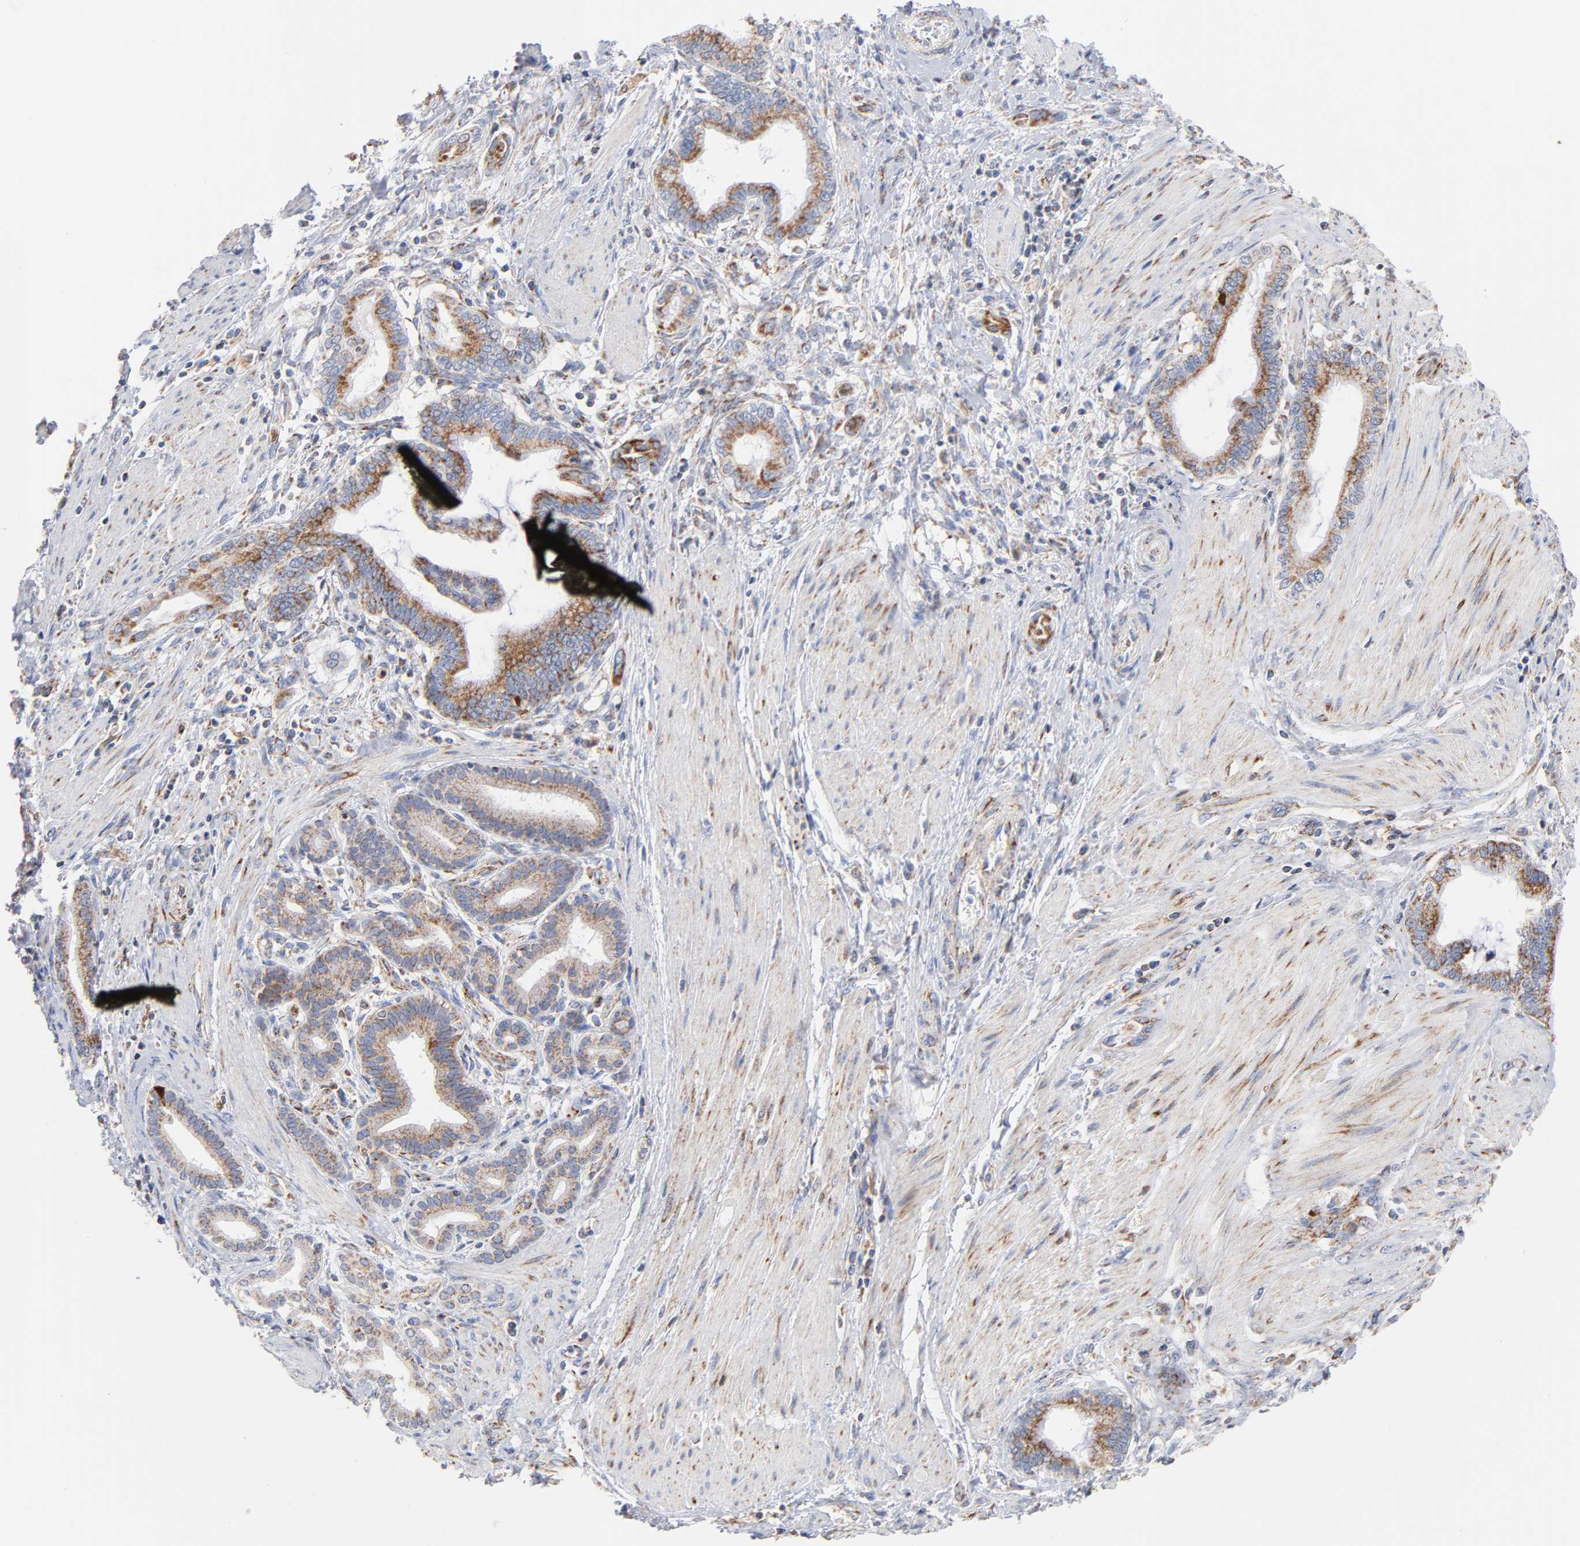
{"staining": {"intensity": "moderate", "quantity": ">75%", "location": "cytoplasmic/membranous"}, "tissue": "pancreatic cancer", "cell_type": "Tumor cells", "image_type": "cancer", "snomed": [{"axis": "morphology", "description": "Adenocarcinoma, NOS"}, {"axis": "topography", "description": "Pancreas"}], "caption": "Adenocarcinoma (pancreatic) stained with DAB (3,3'-diaminobenzidine) immunohistochemistry (IHC) displays medium levels of moderate cytoplasmic/membranous positivity in about >75% of tumor cells.", "gene": "DIABLO", "patient": {"sex": "female", "age": 64}}